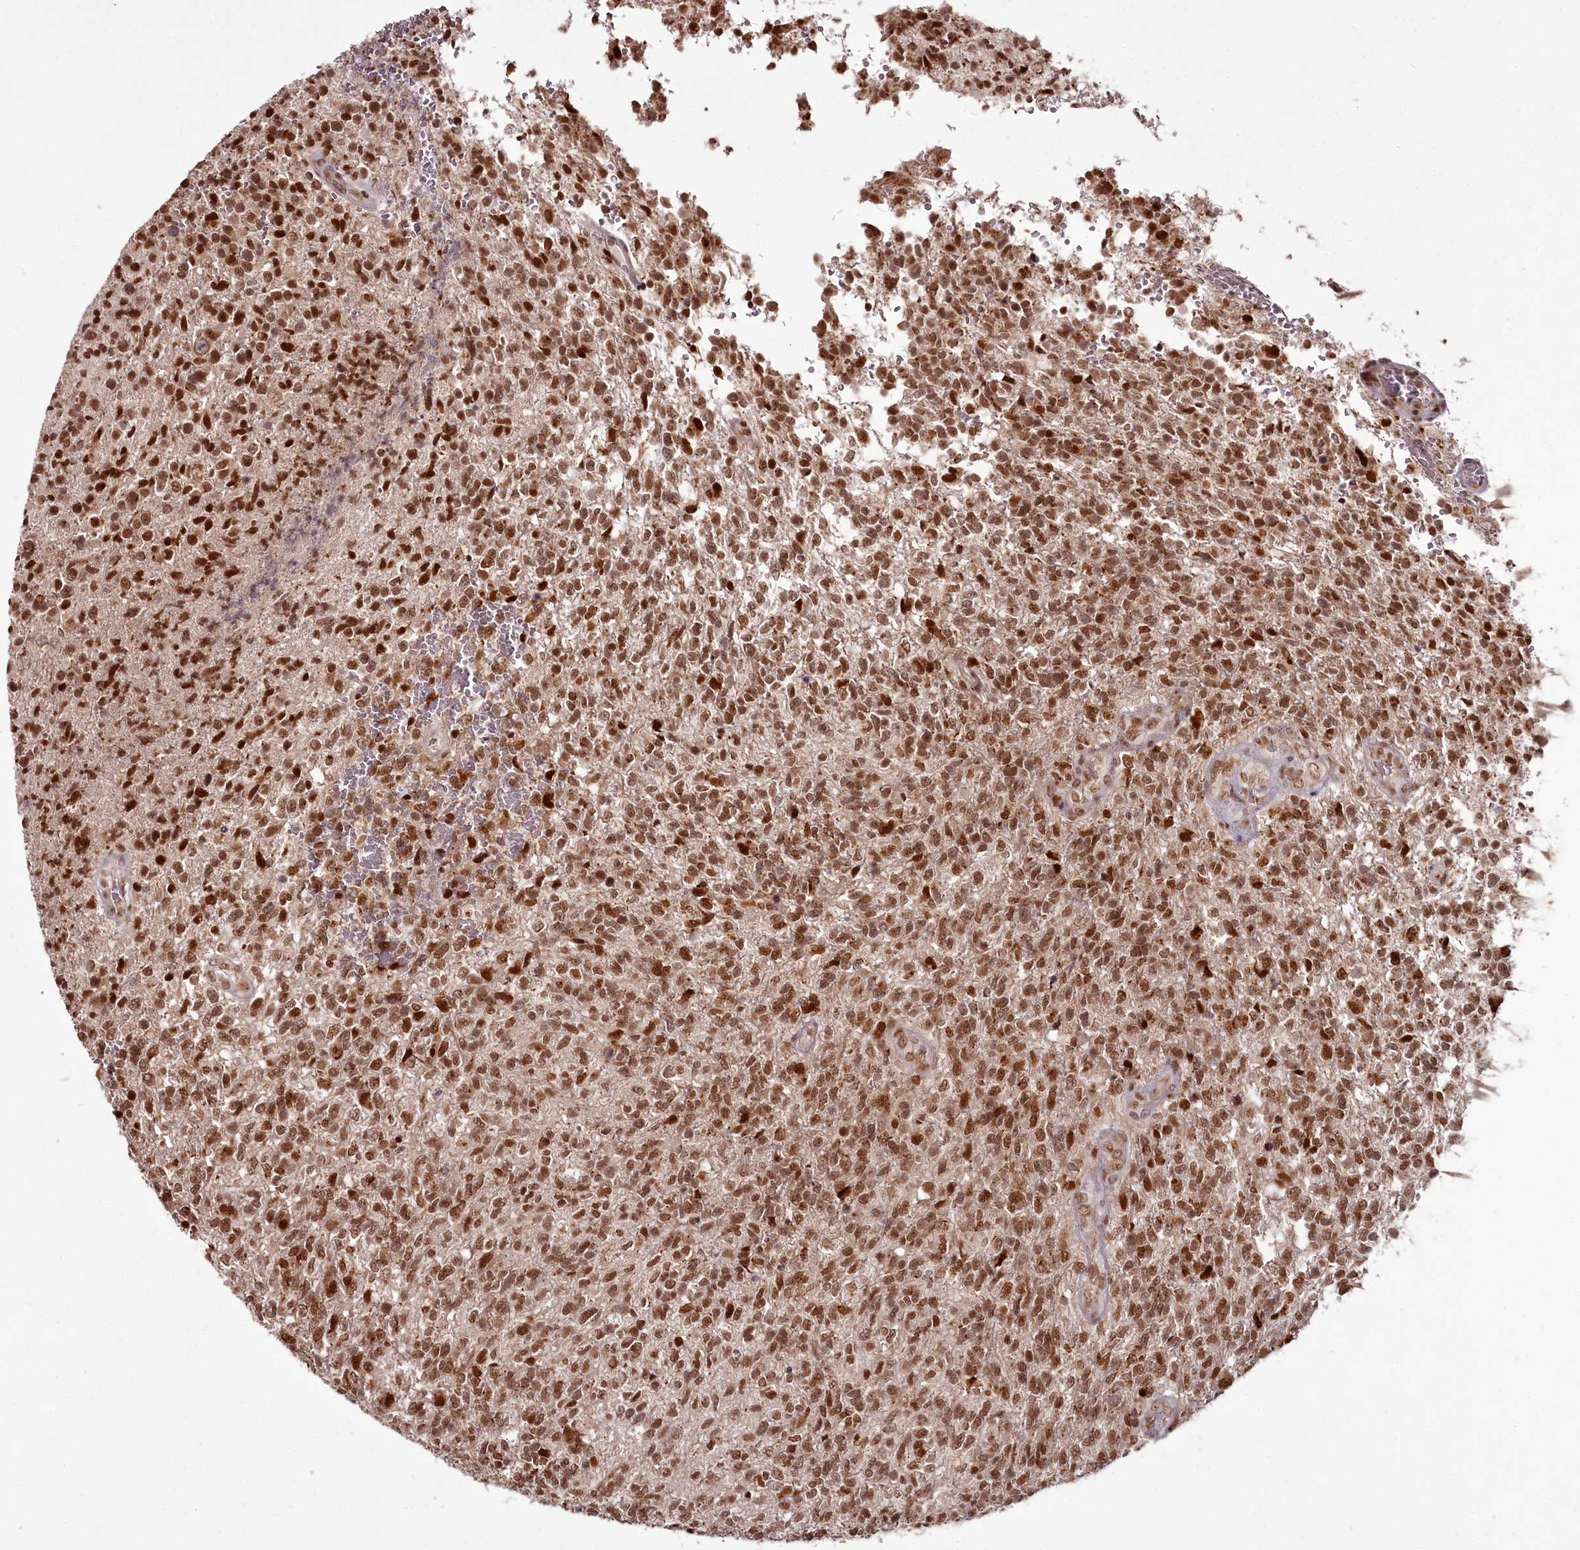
{"staining": {"intensity": "moderate", "quantity": ">75%", "location": "nuclear"}, "tissue": "glioma", "cell_type": "Tumor cells", "image_type": "cancer", "snomed": [{"axis": "morphology", "description": "Glioma, malignant, High grade"}, {"axis": "topography", "description": "Brain"}], "caption": "Immunohistochemical staining of human glioma reveals medium levels of moderate nuclear expression in approximately >75% of tumor cells.", "gene": "CEP83", "patient": {"sex": "male", "age": 56}}